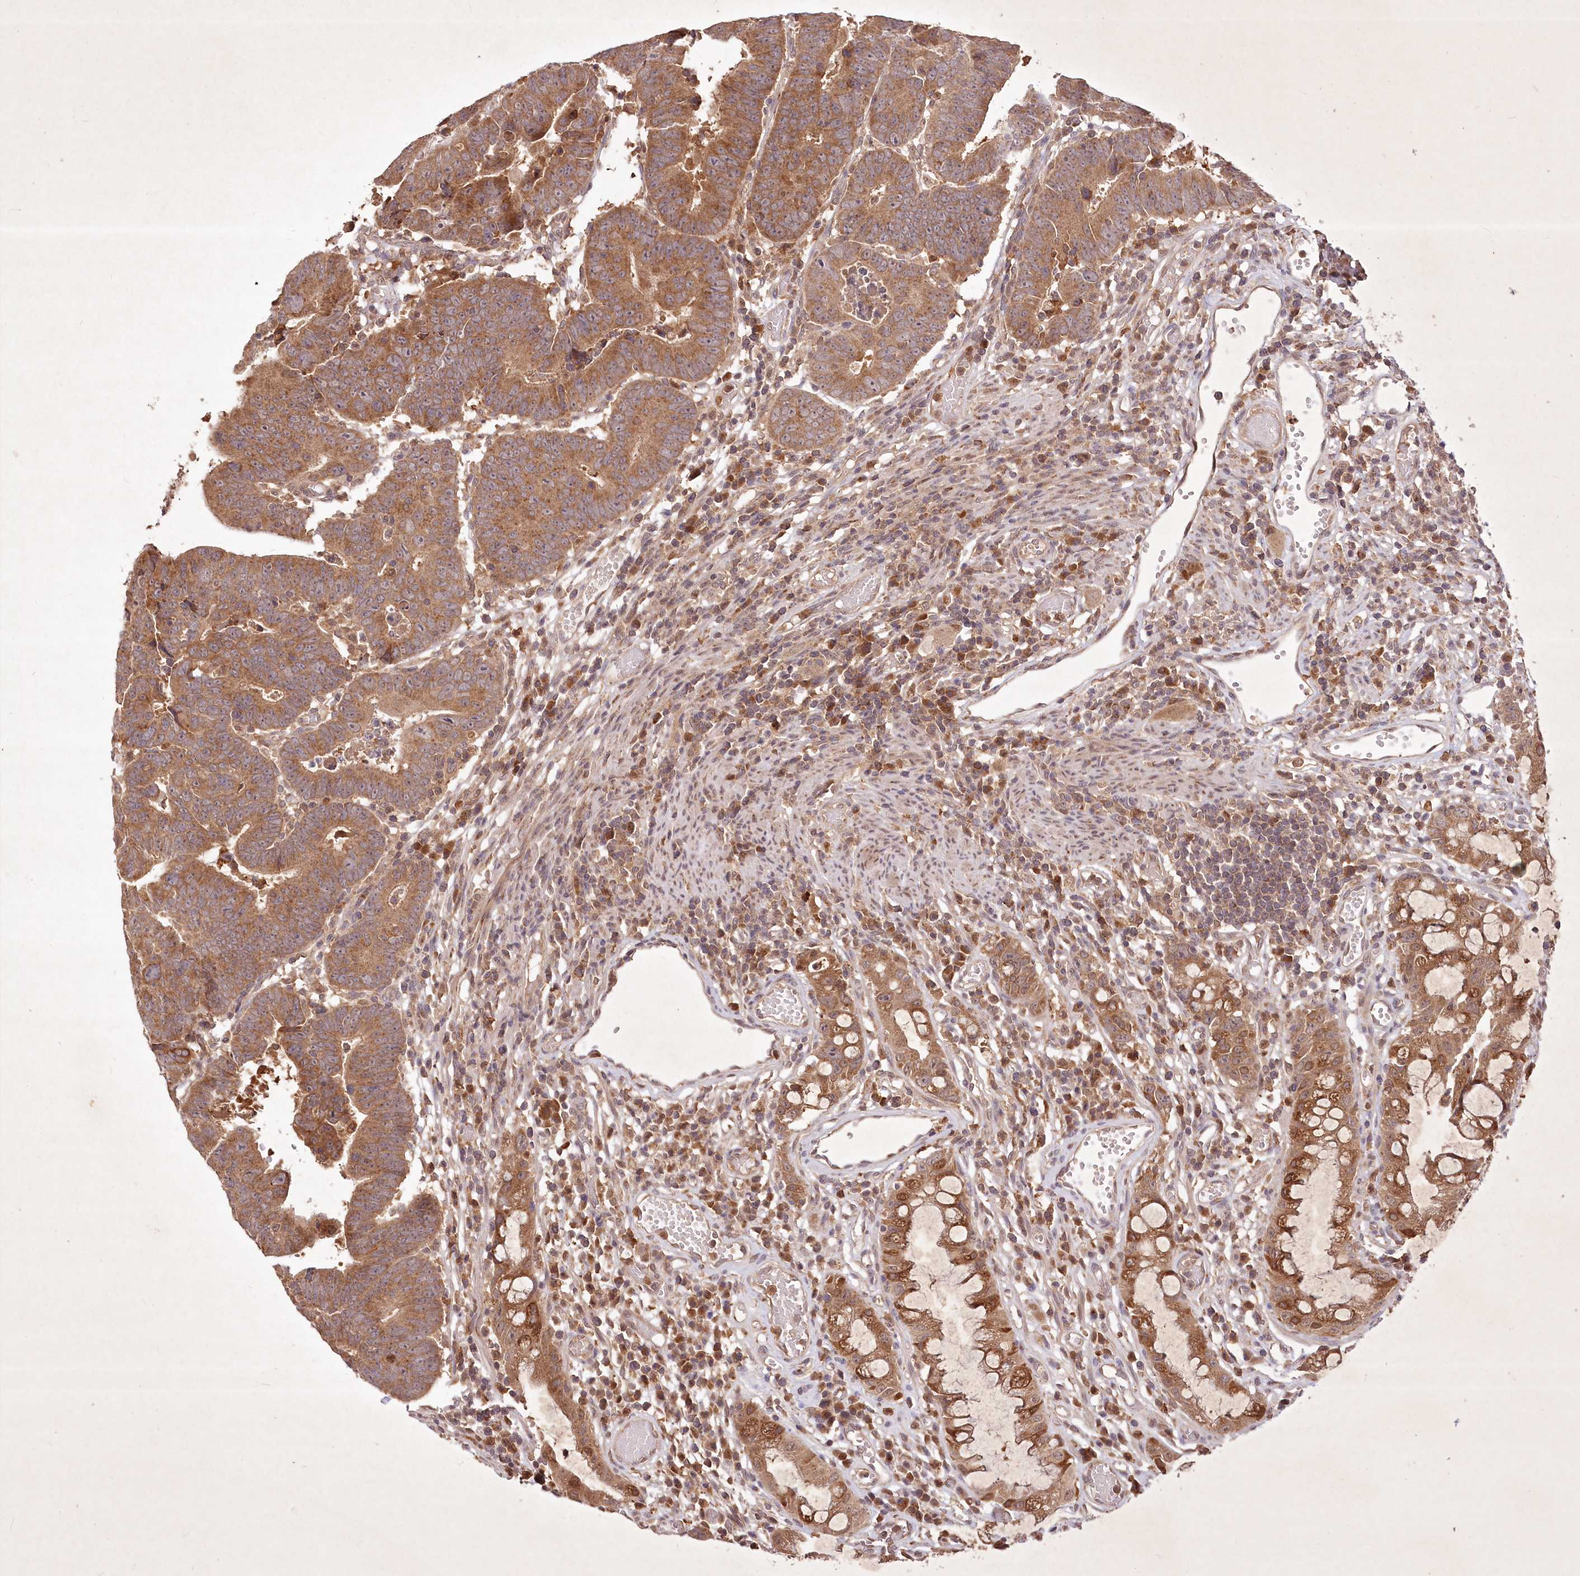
{"staining": {"intensity": "moderate", "quantity": ">75%", "location": "cytoplasmic/membranous"}, "tissue": "colorectal cancer", "cell_type": "Tumor cells", "image_type": "cancer", "snomed": [{"axis": "morphology", "description": "Adenocarcinoma, NOS"}, {"axis": "topography", "description": "Rectum"}], "caption": "Immunohistochemical staining of human colorectal cancer exhibits medium levels of moderate cytoplasmic/membranous expression in about >75% of tumor cells.", "gene": "IRAK1BP1", "patient": {"sex": "female", "age": 65}}